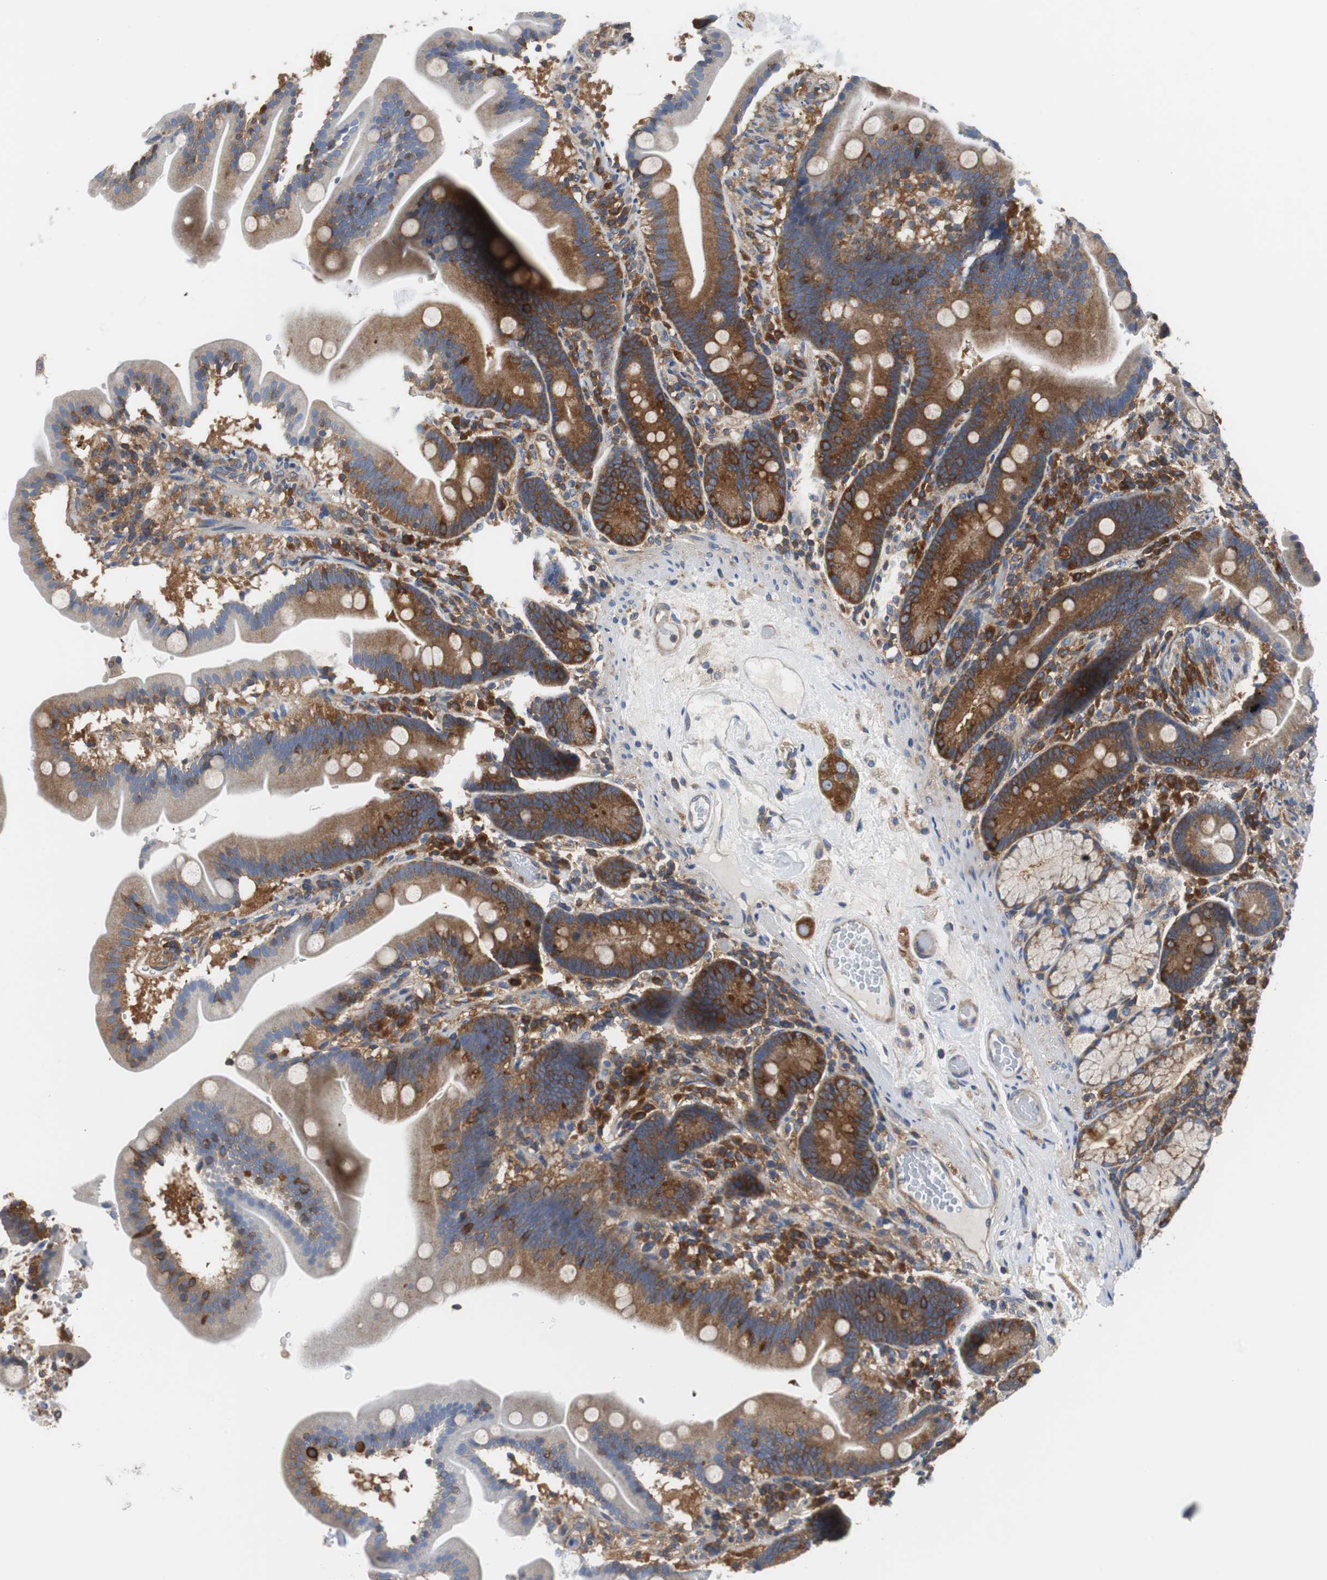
{"staining": {"intensity": "strong", "quantity": ">75%", "location": "cytoplasmic/membranous"}, "tissue": "duodenum", "cell_type": "Glandular cells", "image_type": "normal", "snomed": [{"axis": "morphology", "description": "Normal tissue, NOS"}, {"axis": "topography", "description": "Duodenum"}], "caption": "This micrograph displays benign duodenum stained with IHC to label a protein in brown. The cytoplasmic/membranous of glandular cells show strong positivity for the protein. Nuclei are counter-stained blue.", "gene": "BRAF", "patient": {"sex": "male", "age": 54}}